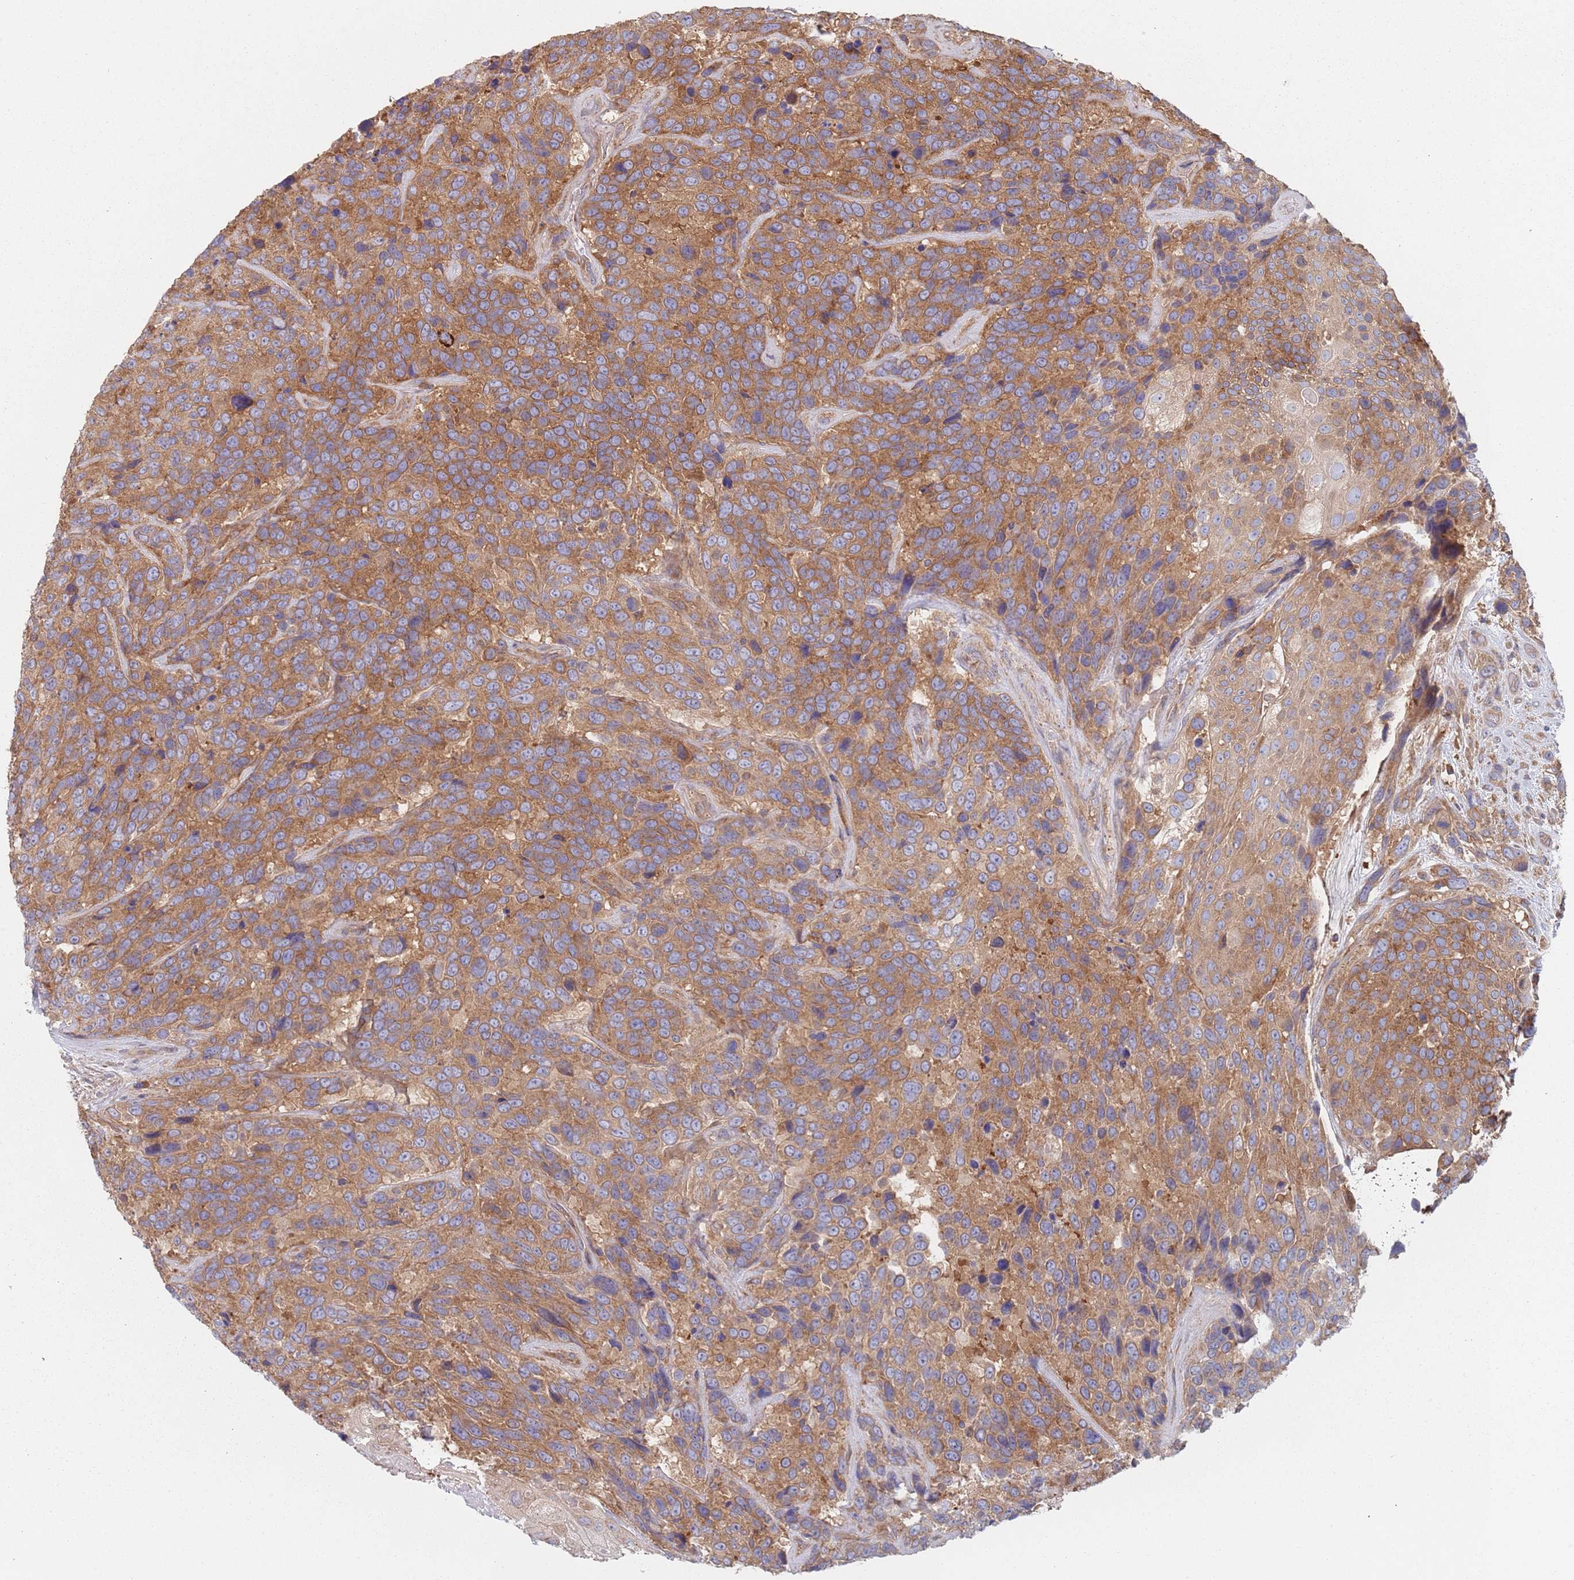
{"staining": {"intensity": "moderate", "quantity": ">75%", "location": "cytoplasmic/membranous"}, "tissue": "urothelial cancer", "cell_type": "Tumor cells", "image_type": "cancer", "snomed": [{"axis": "morphology", "description": "Urothelial carcinoma, High grade"}, {"axis": "topography", "description": "Urinary bladder"}], "caption": "This photomicrograph demonstrates immunohistochemistry staining of high-grade urothelial carcinoma, with medium moderate cytoplasmic/membranous expression in approximately >75% of tumor cells.", "gene": "GDI2", "patient": {"sex": "female", "age": 70}}